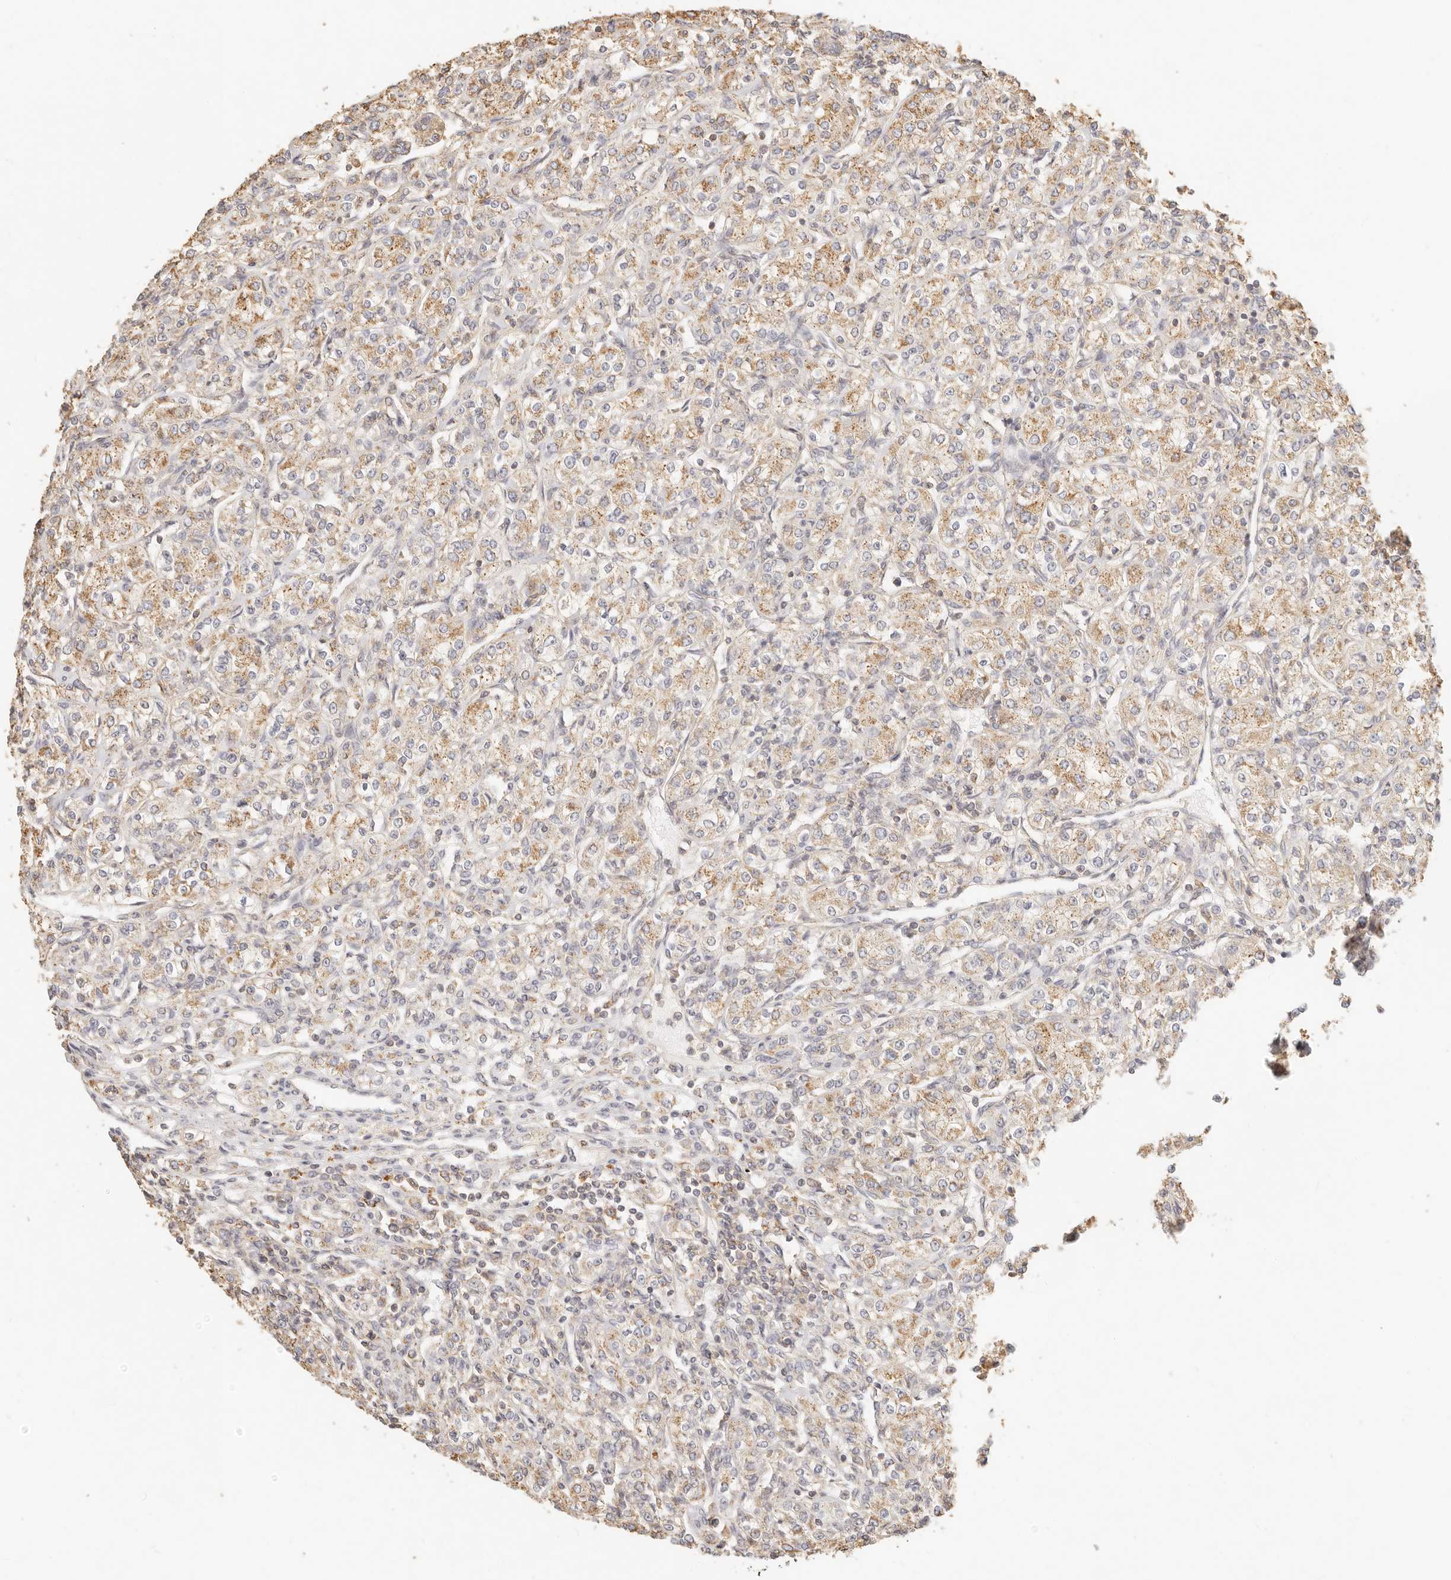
{"staining": {"intensity": "weak", "quantity": ">75%", "location": "cytoplasmic/membranous"}, "tissue": "renal cancer", "cell_type": "Tumor cells", "image_type": "cancer", "snomed": [{"axis": "morphology", "description": "Adenocarcinoma, NOS"}, {"axis": "topography", "description": "Kidney"}], "caption": "Immunohistochemistry (IHC) photomicrograph of neoplastic tissue: renal cancer stained using immunohistochemistry demonstrates low levels of weak protein expression localized specifically in the cytoplasmic/membranous of tumor cells, appearing as a cytoplasmic/membranous brown color.", "gene": "CNMD", "patient": {"sex": "male", "age": 77}}